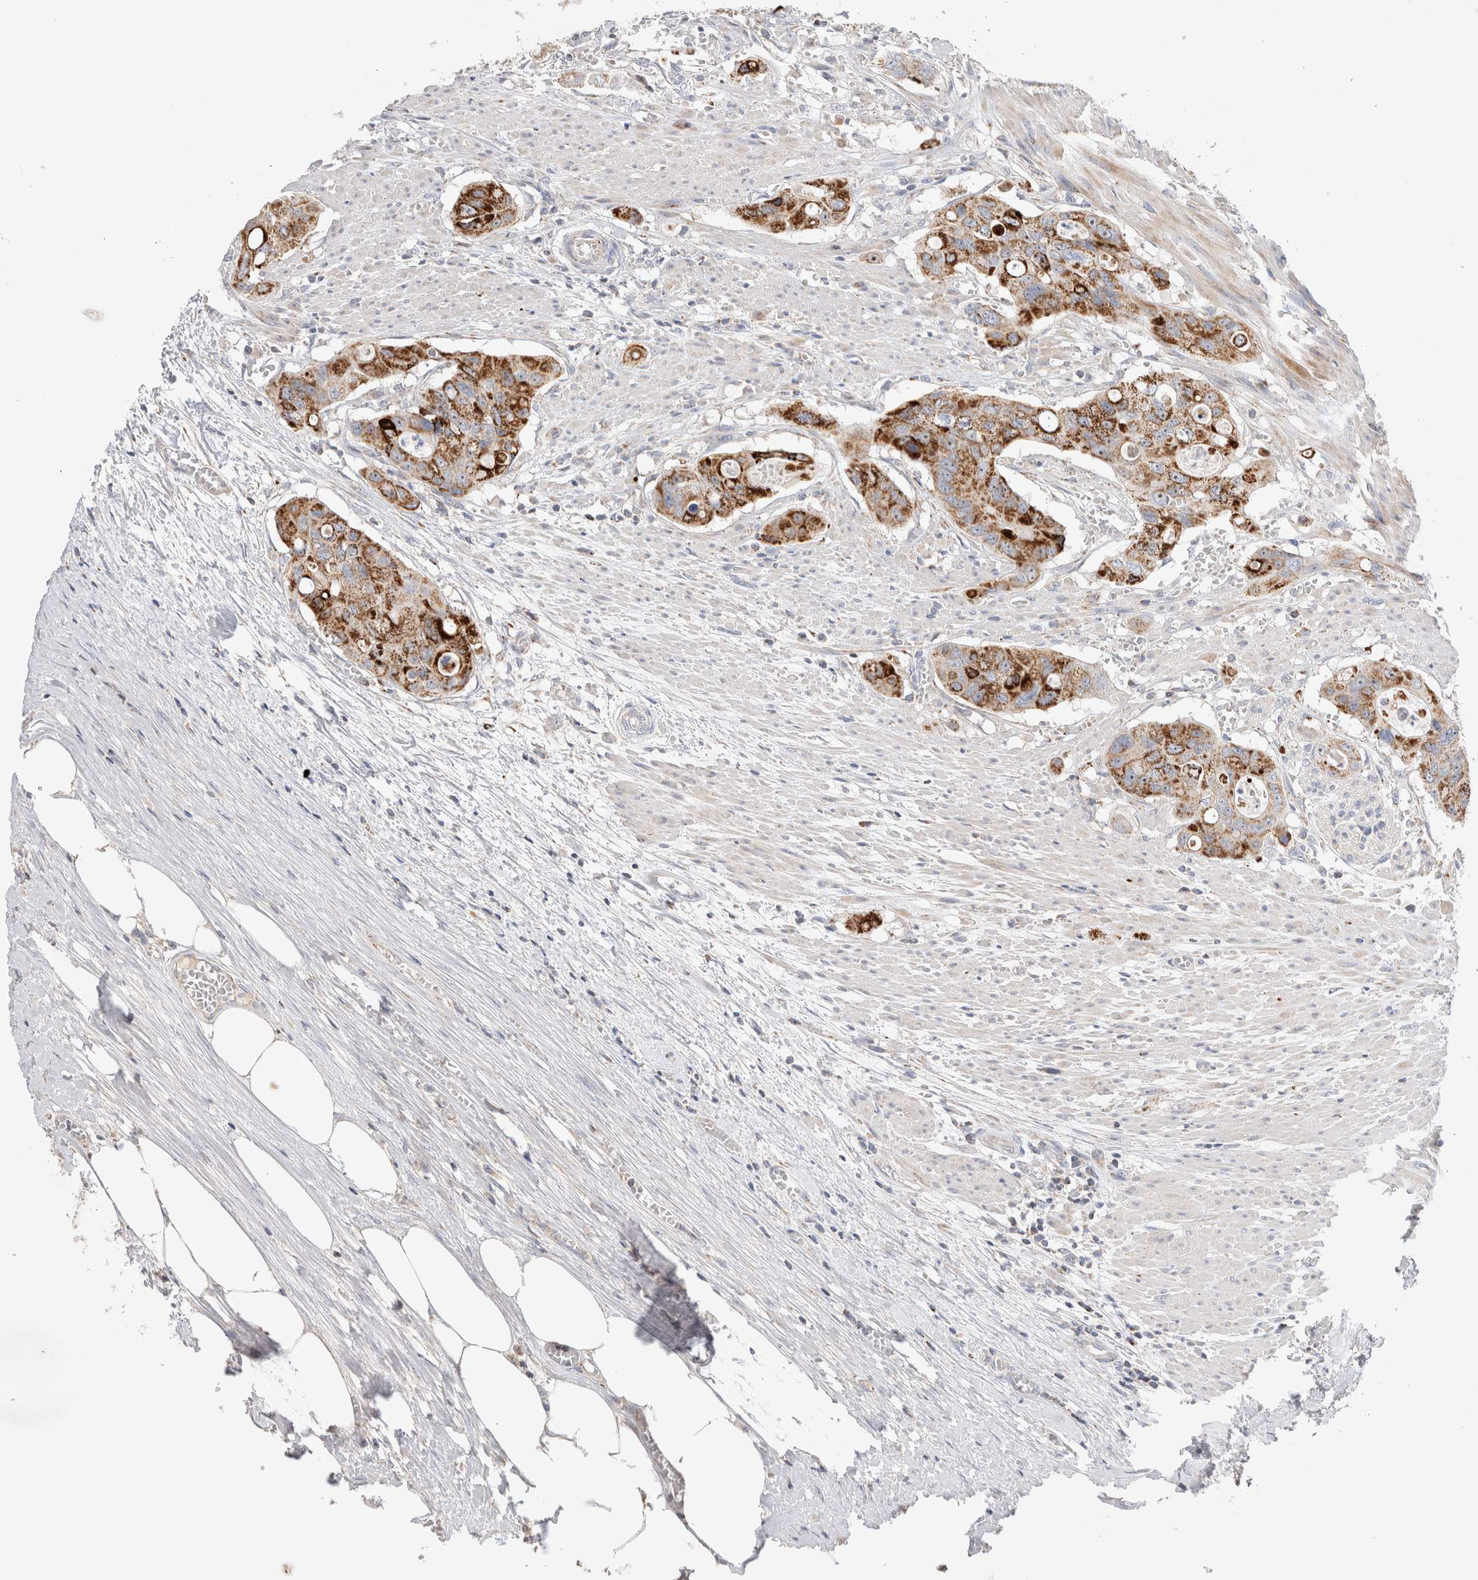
{"staining": {"intensity": "strong", "quantity": "25%-75%", "location": "cytoplasmic/membranous,nuclear"}, "tissue": "colorectal cancer", "cell_type": "Tumor cells", "image_type": "cancer", "snomed": [{"axis": "morphology", "description": "Adenocarcinoma, NOS"}, {"axis": "topography", "description": "Colon"}], "caption": "Protein staining displays strong cytoplasmic/membranous and nuclear staining in approximately 25%-75% of tumor cells in colorectal cancer (adenocarcinoma). (Stains: DAB in brown, nuclei in blue, Microscopy: brightfield microscopy at high magnification).", "gene": "CHADL", "patient": {"sex": "female", "age": 57}}